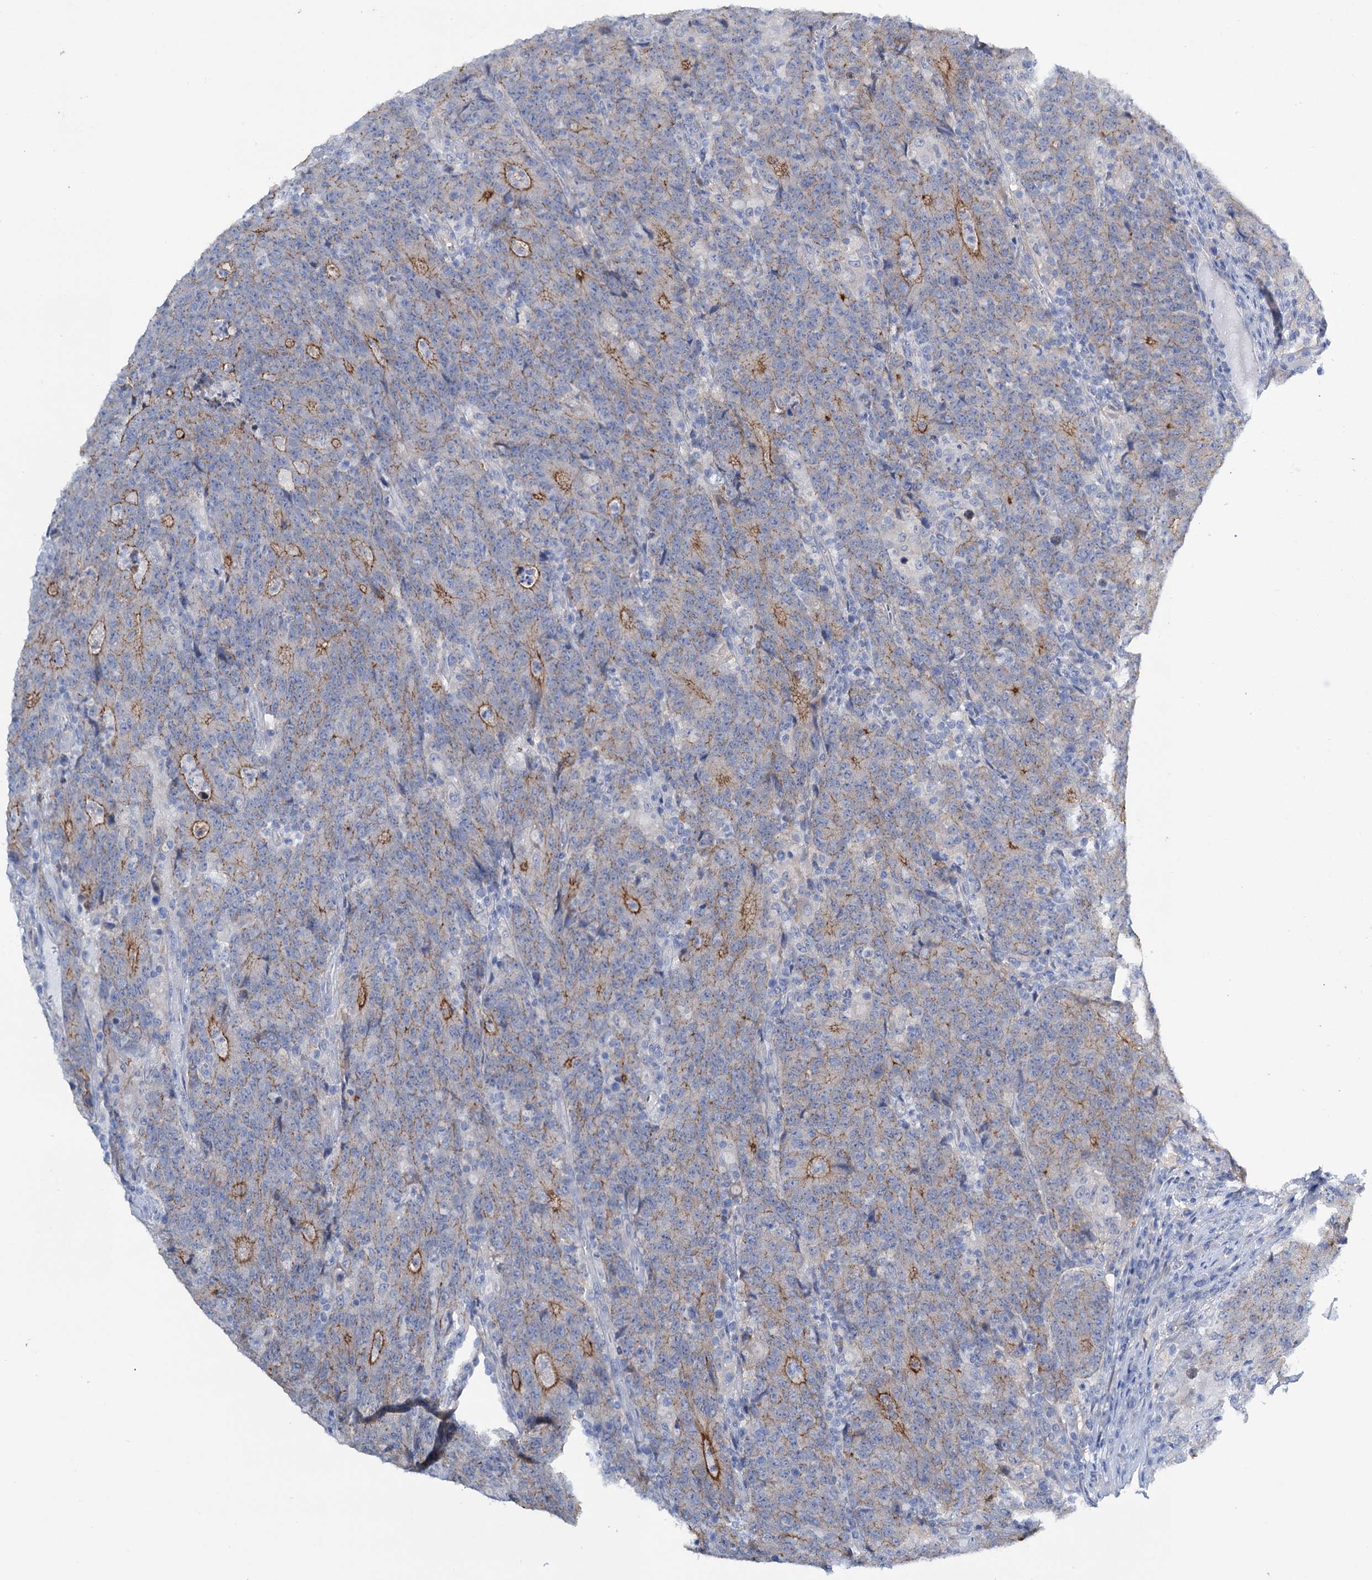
{"staining": {"intensity": "moderate", "quantity": "25%-75%", "location": "cytoplasmic/membranous"}, "tissue": "colorectal cancer", "cell_type": "Tumor cells", "image_type": "cancer", "snomed": [{"axis": "morphology", "description": "Adenocarcinoma, NOS"}, {"axis": "topography", "description": "Colon"}], "caption": "About 25%-75% of tumor cells in human adenocarcinoma (colorectal) reveal moderate cytoplasmic/membranous protein staining as visualized by brown immunohistochemical staining.", "gene": "FAAP20", "patient": {"sex": "female", "age": 75}}